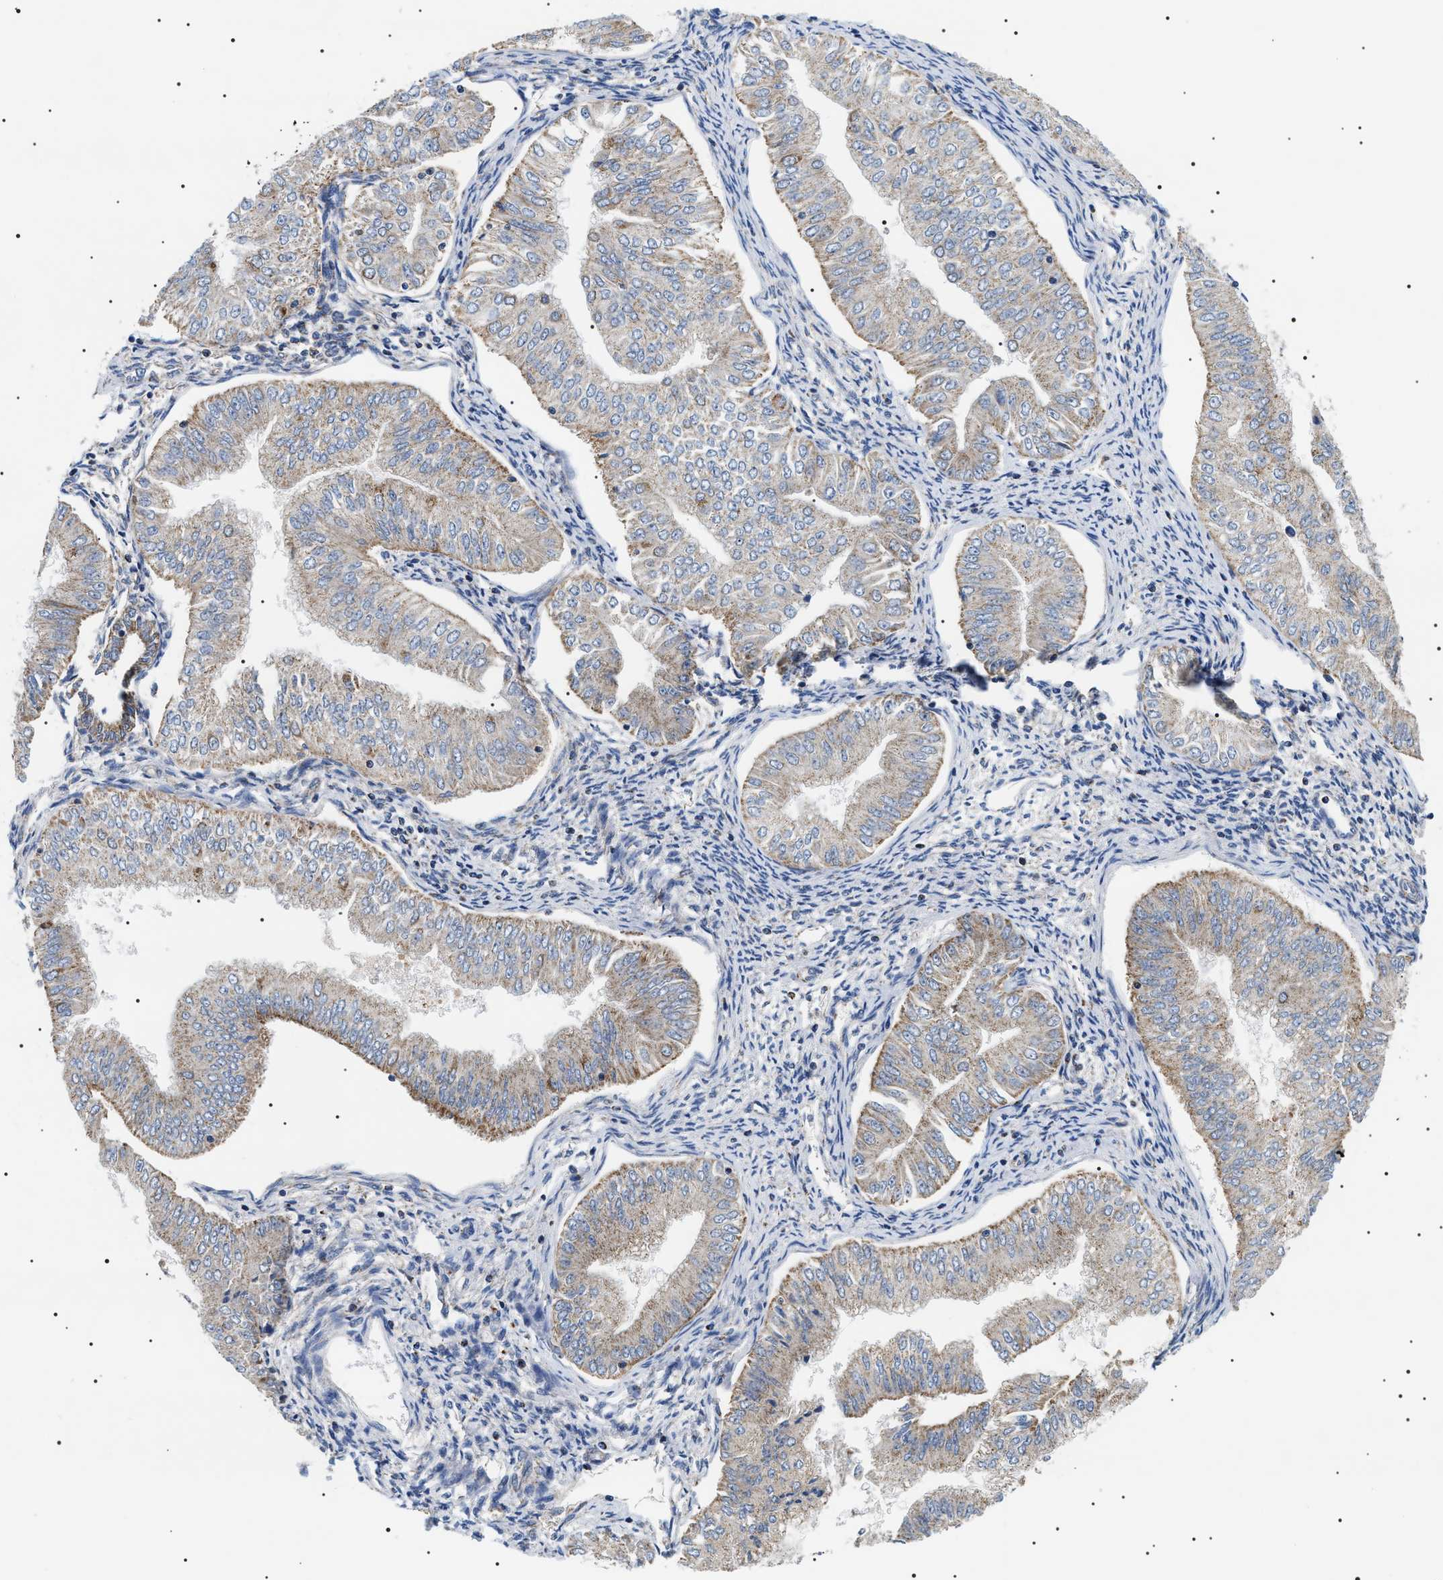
{"staining": {"intensity": "weak", "quantity": "25%-75%", "location": "cytoplasmic/membranous"}, "tissue": "endometrial cancer", "cell_type": "Tumor cells", "image_type": "cancer", "snomed": [{"axis": "morphology", "description": "Normal tissue, NOS"}, {"axis": "morphology", "description": "Adenocarcinoma, NOS"}, {"axis": "topography", "description": "Endometrium"}], "caption": "Immunohistochemistry (IHC) (DAB (3,3'-diaminobenzidine)) staining of endometrial cancer reveals weak cytoplasmic/membranous protein staining in approximately 25%-75% of tumor cells. The protein is stained brown, and the nuclei are stained in blue (DAB IHC with brightfield microscopy, high magnification).", "gene": "OXSM", "patient": {"sex": "female", "age": 53}}